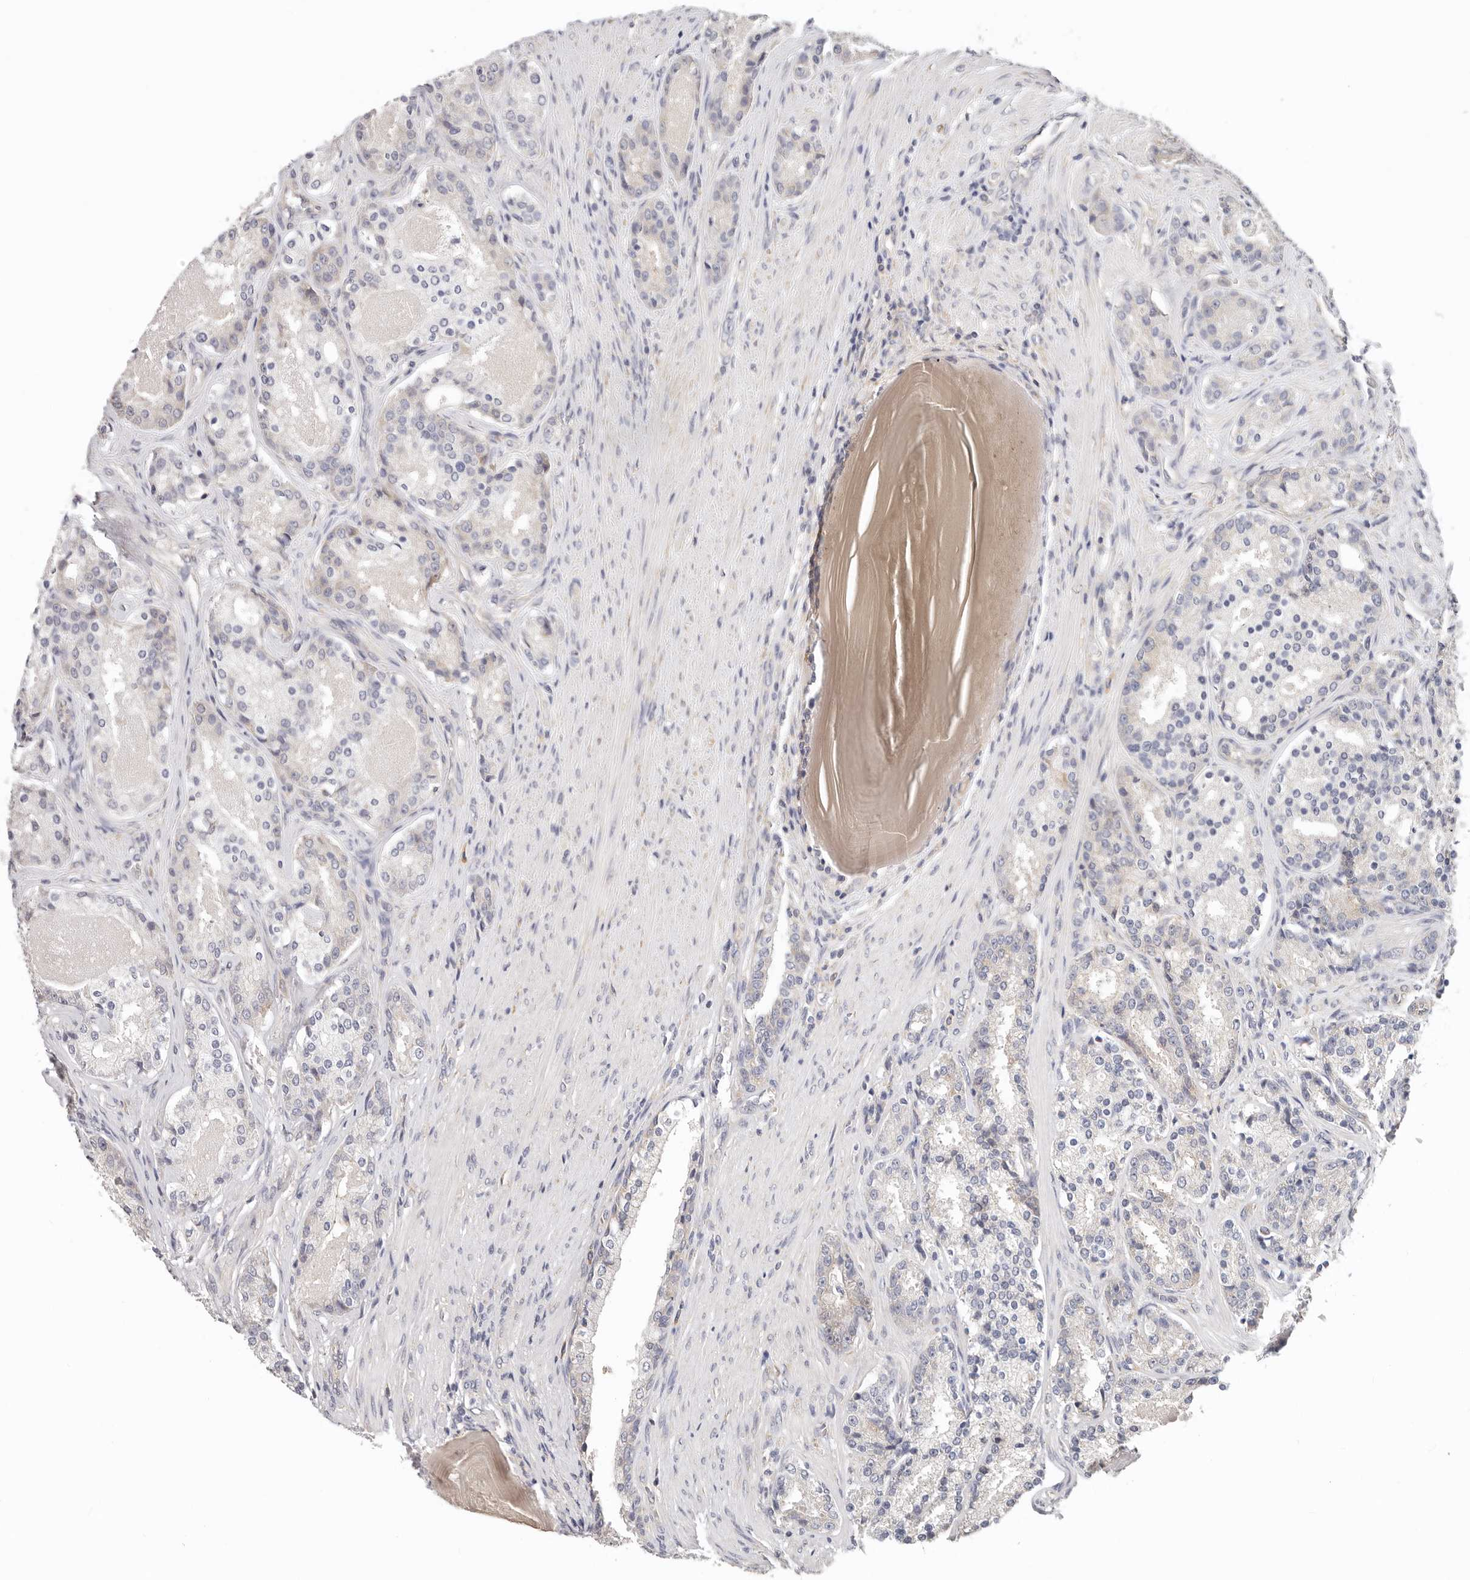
{"staining": {"intensity": "negative", "quantity": "none", "location": "none"}, "tissue": "prostate cancer", "cell_type": "Tumor cells", "image_type": "cancer", "snomed": [{"axis": "morphology", "description": "Adenocarcinoma, High grade"}, {"axis": "topography", "description": "Prostate"}], "caption": "There is no significant expression in tumor cells of adenocarcinoma (high-grade) (prostate).", "gene": "AFDN", "patient": {"sex": "male", "age": 60}}